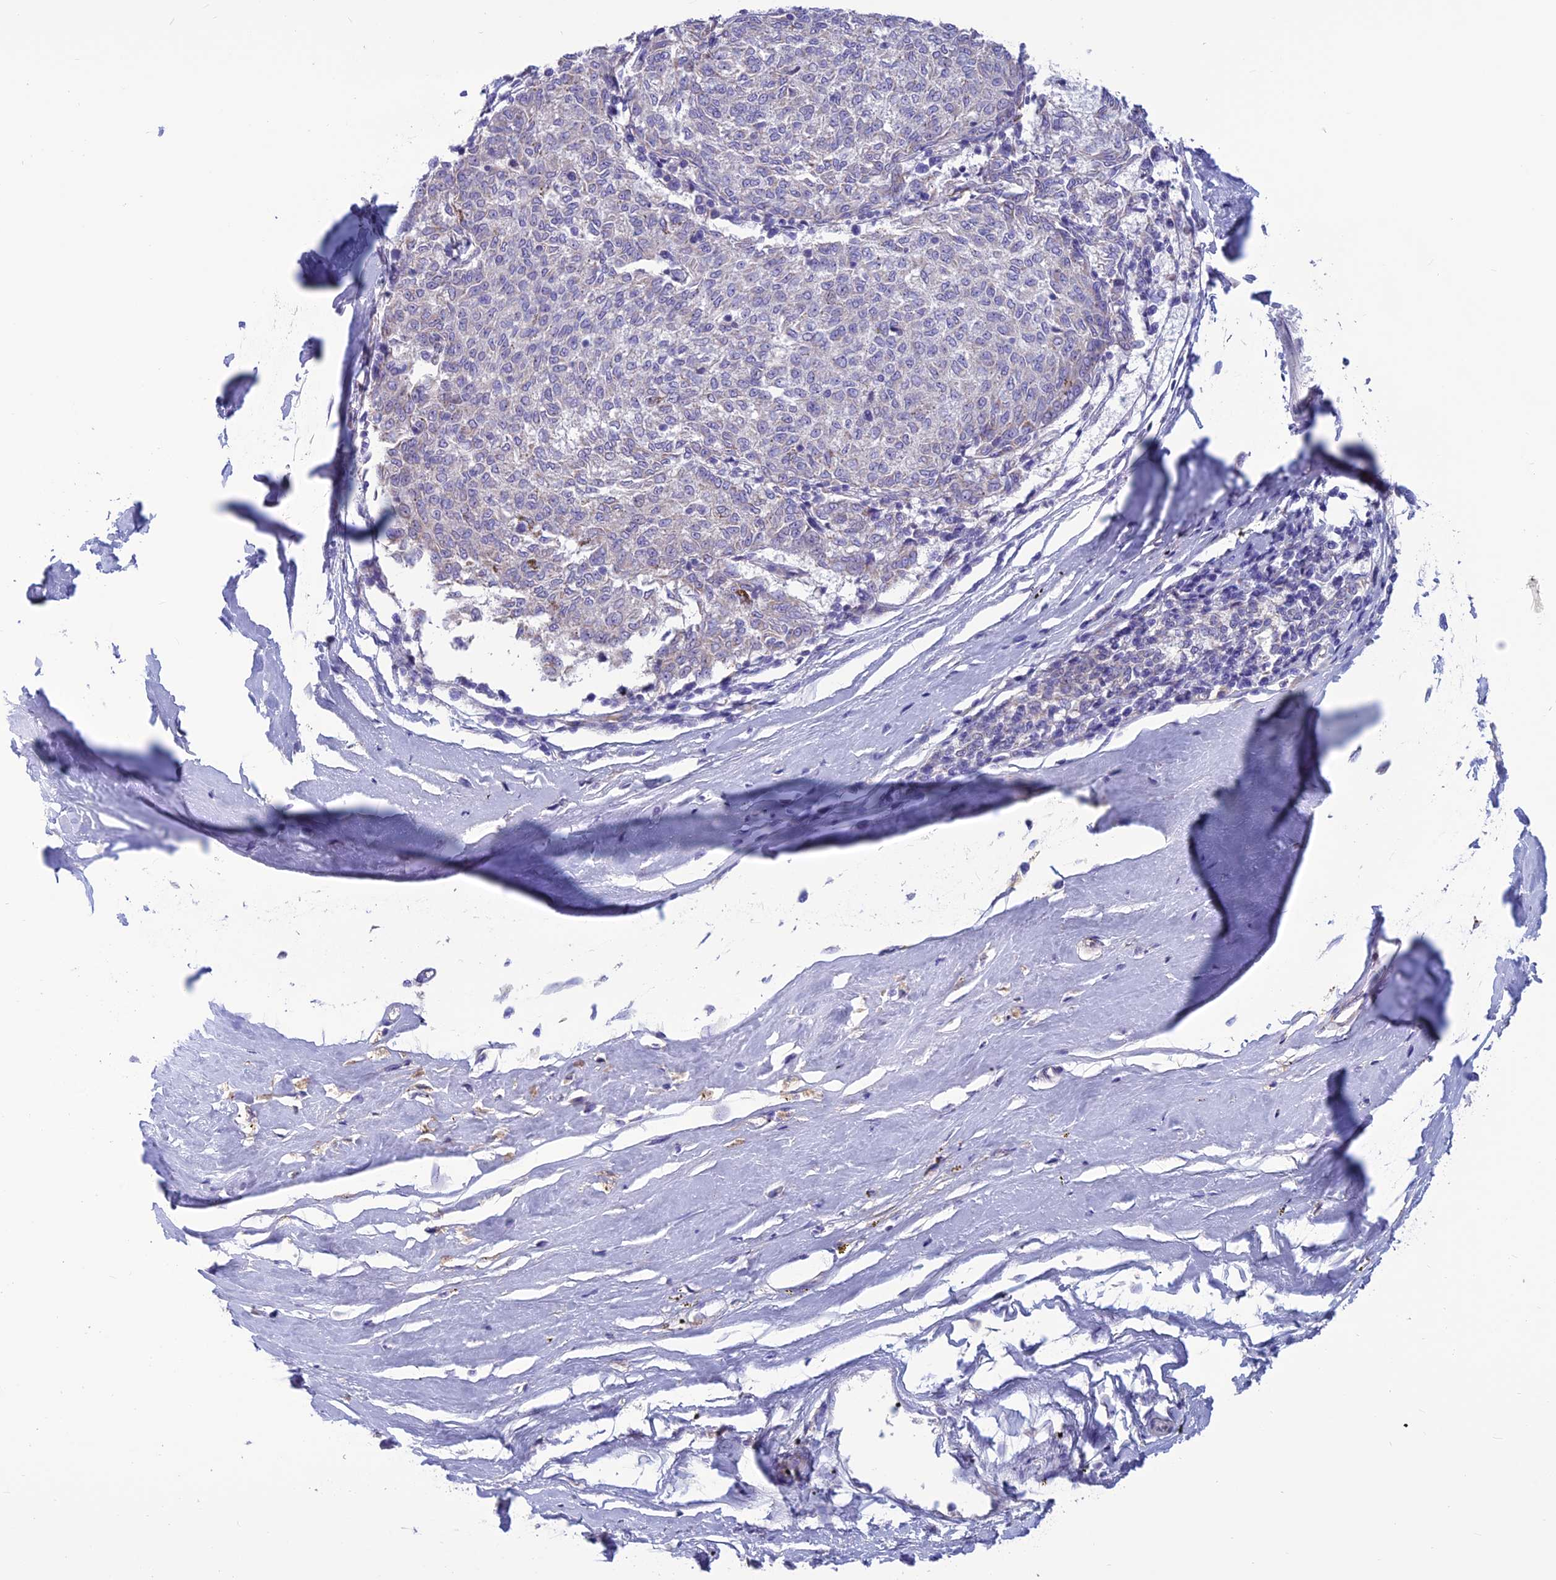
{"staining": {"intensity": "negative", "quantity": "none", "location": "none"}, "tissue": "melanoma", "cell_type": "Tumor cells", "image_type": "cancer", "snomed": [{"axis": "morphology", "description": "Malignant melanoma, NOS"}, {"axis": "topography", "description": "Skin"}], "caption": "This is an immunohistochemistry (IHC) photomicrograph of malignant melanoma. There is no expression in tumor cells.", "gene": "BHMT2", "patient": {"sex": "female", "age": 72}}